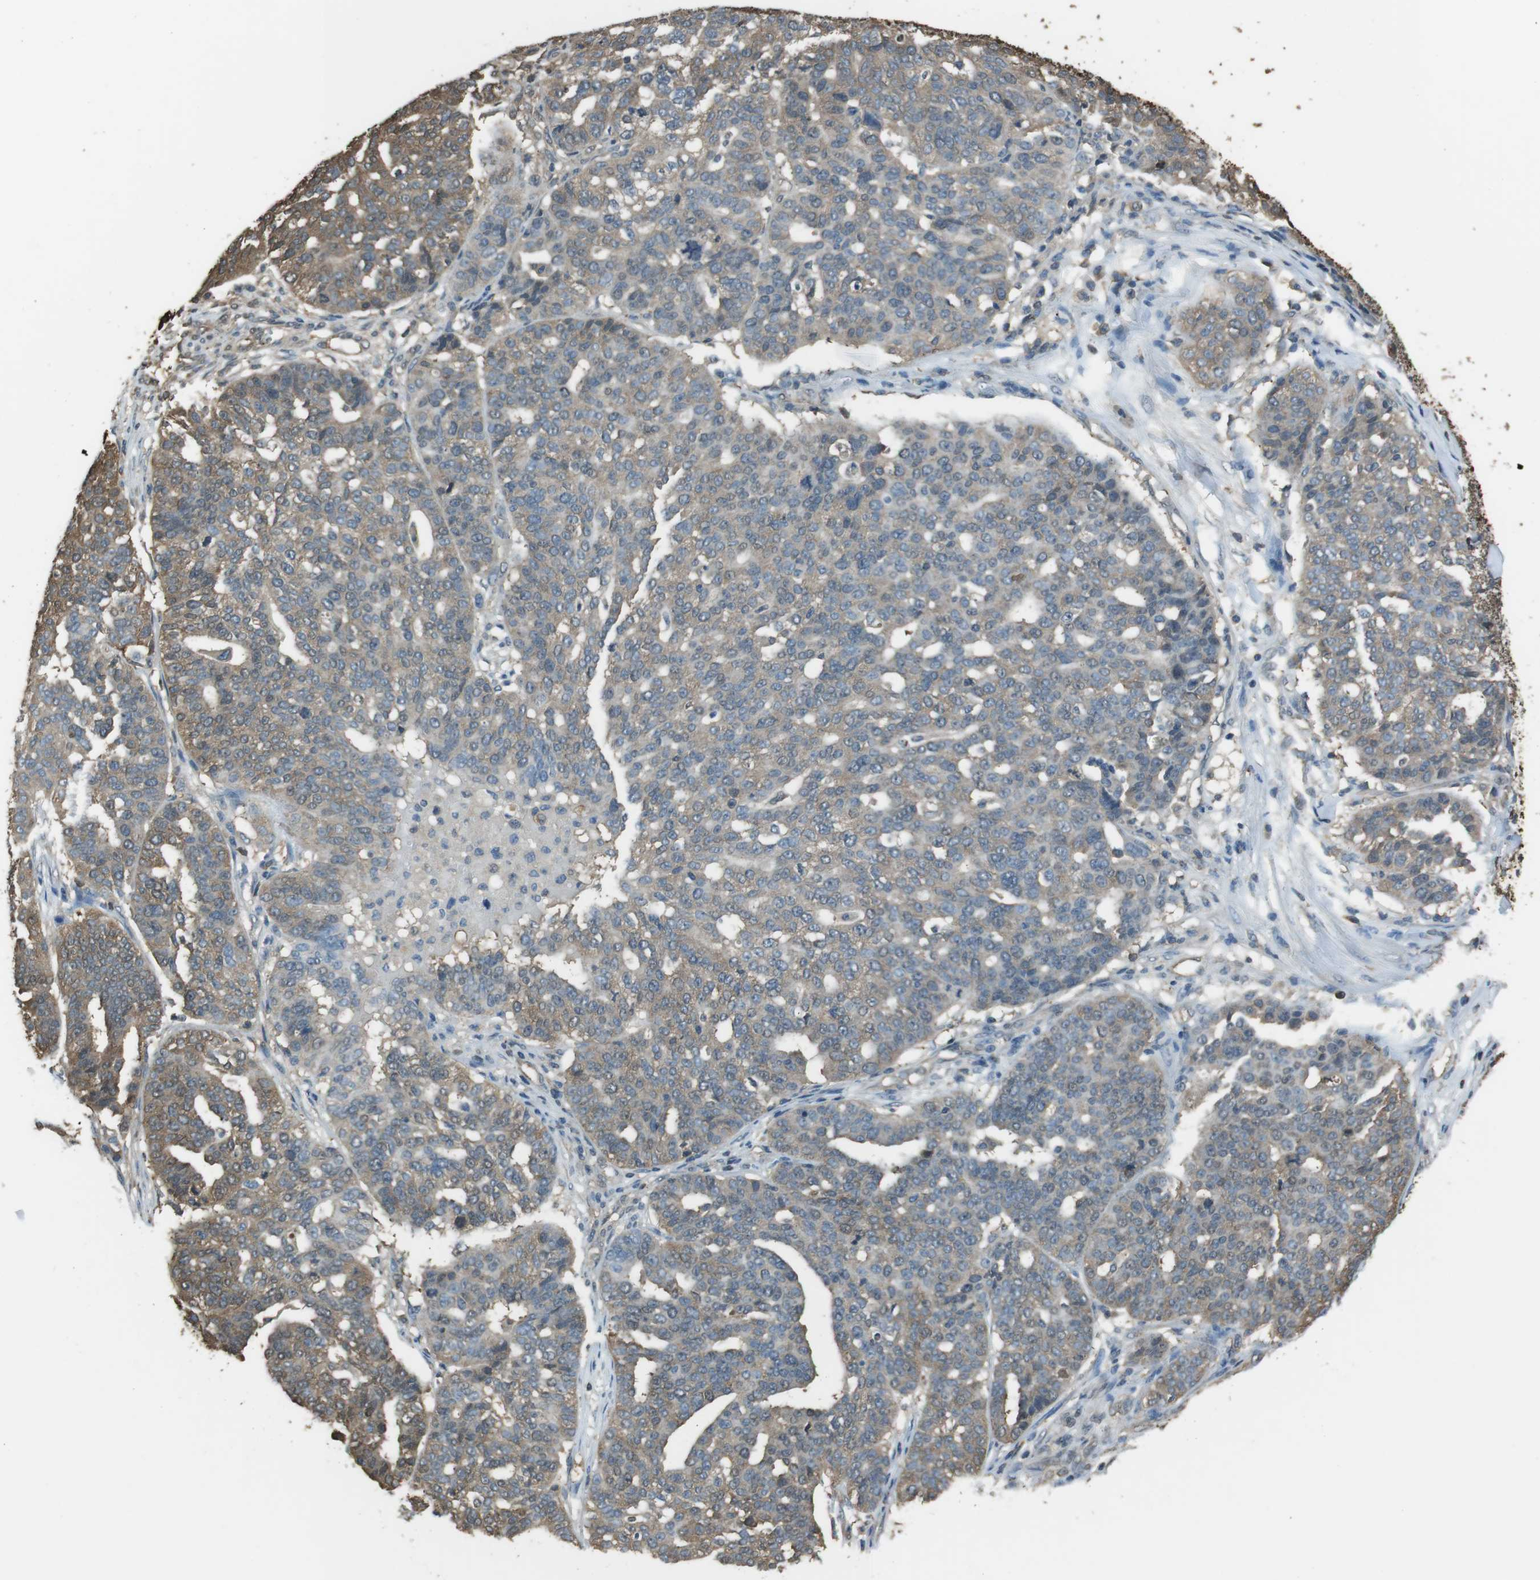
{"staining": {"intensity": "moderate", "quantity": "<25%", "location": "cytoplasmic/membranous"}, "tissue": "ovarian cancer", "cell_type": "Tumor cells", "image_type": "cancer", "snomed": [{"axis": "morphology", "description": "Cystadenocarcinoma, serous, NOS"}, {"axis": "topography", "description": "Ovary"}], "caption": "About <25% of tumor cells in human ovarian serous cystadenocarcinoma show moderate cytoplasmic/membranous protein positivity as visualized by brown immunohistochemical staining.", "gene": "TWSG1", "patient": {"sex": "female", "age": 59}}